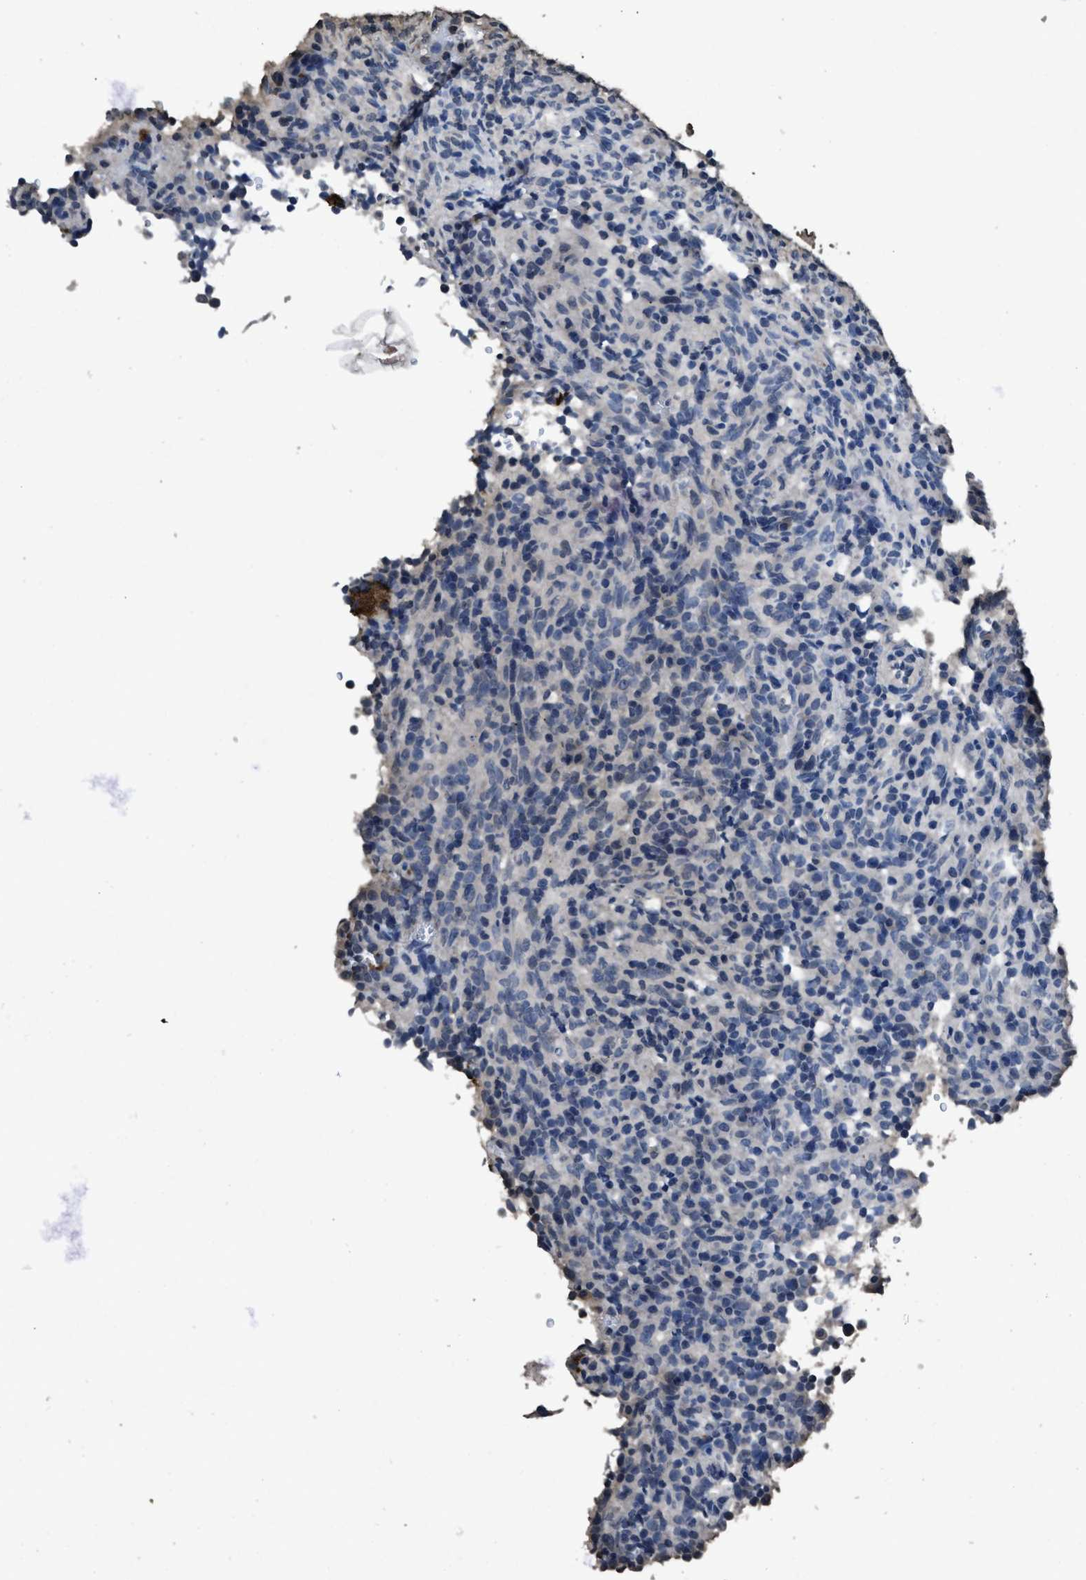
{"staining": {"intensity": "negative", "quantity": "none", "location": "none"}, "tissue": "lymphoma", "cell_type": "Tumor cells", "image_type": "cancer", "snomed": [{"axis": "morphology", "description": "Malignant lymphoma, non-Hodgkin's type, High grade"}, {"axis": "topography", "description": "Lymph node"}], "caption": "Immunohistochemistry of human high-grade malignant lymphoma, non-Hodgkin's type shows no expression in tumor cells.", "gene": "ITGA2B", "patient": {"sex": "female", "age": 76}}